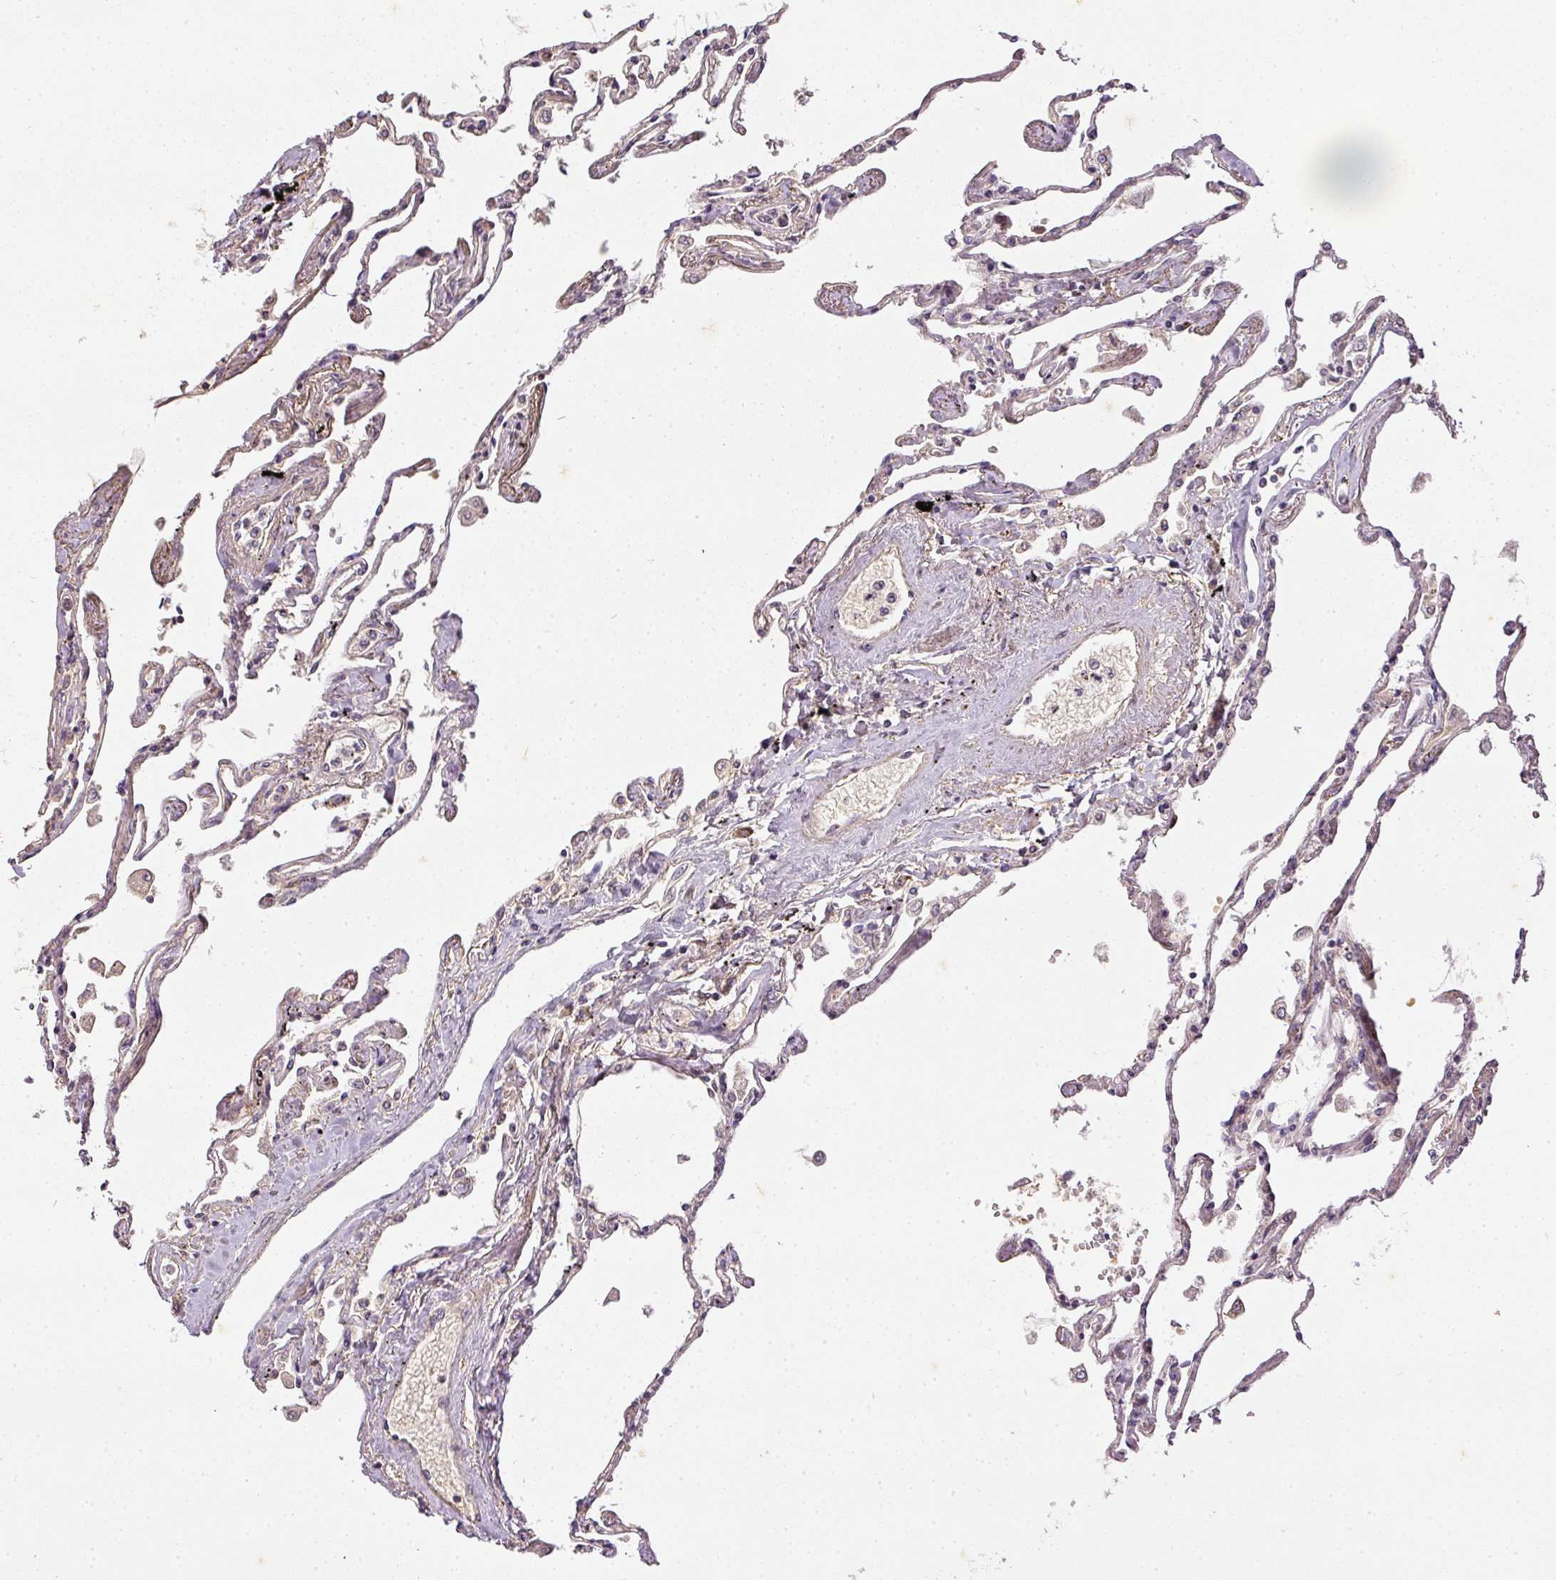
{"staining": {"intensity": "weak", "quantity": "25%-75%", "location": "cytoplasmic/membranous"}, "tissue": "lung", "cell_type": "Alveolar cells", "image_type": "normal", "snomed": [{"axis": "morphology", "description": "Normal tissue, NOS"}, {"axis": "topography", "description": "Lung"}], "caption": "Human lung stained for a protein (brown) demonstrates weak cytoplasmic/membranous positive positivity in about 25%-75% of alveolar cells.", "gene": "ADH5", "patient": {"sex": "female", "age": 67}}